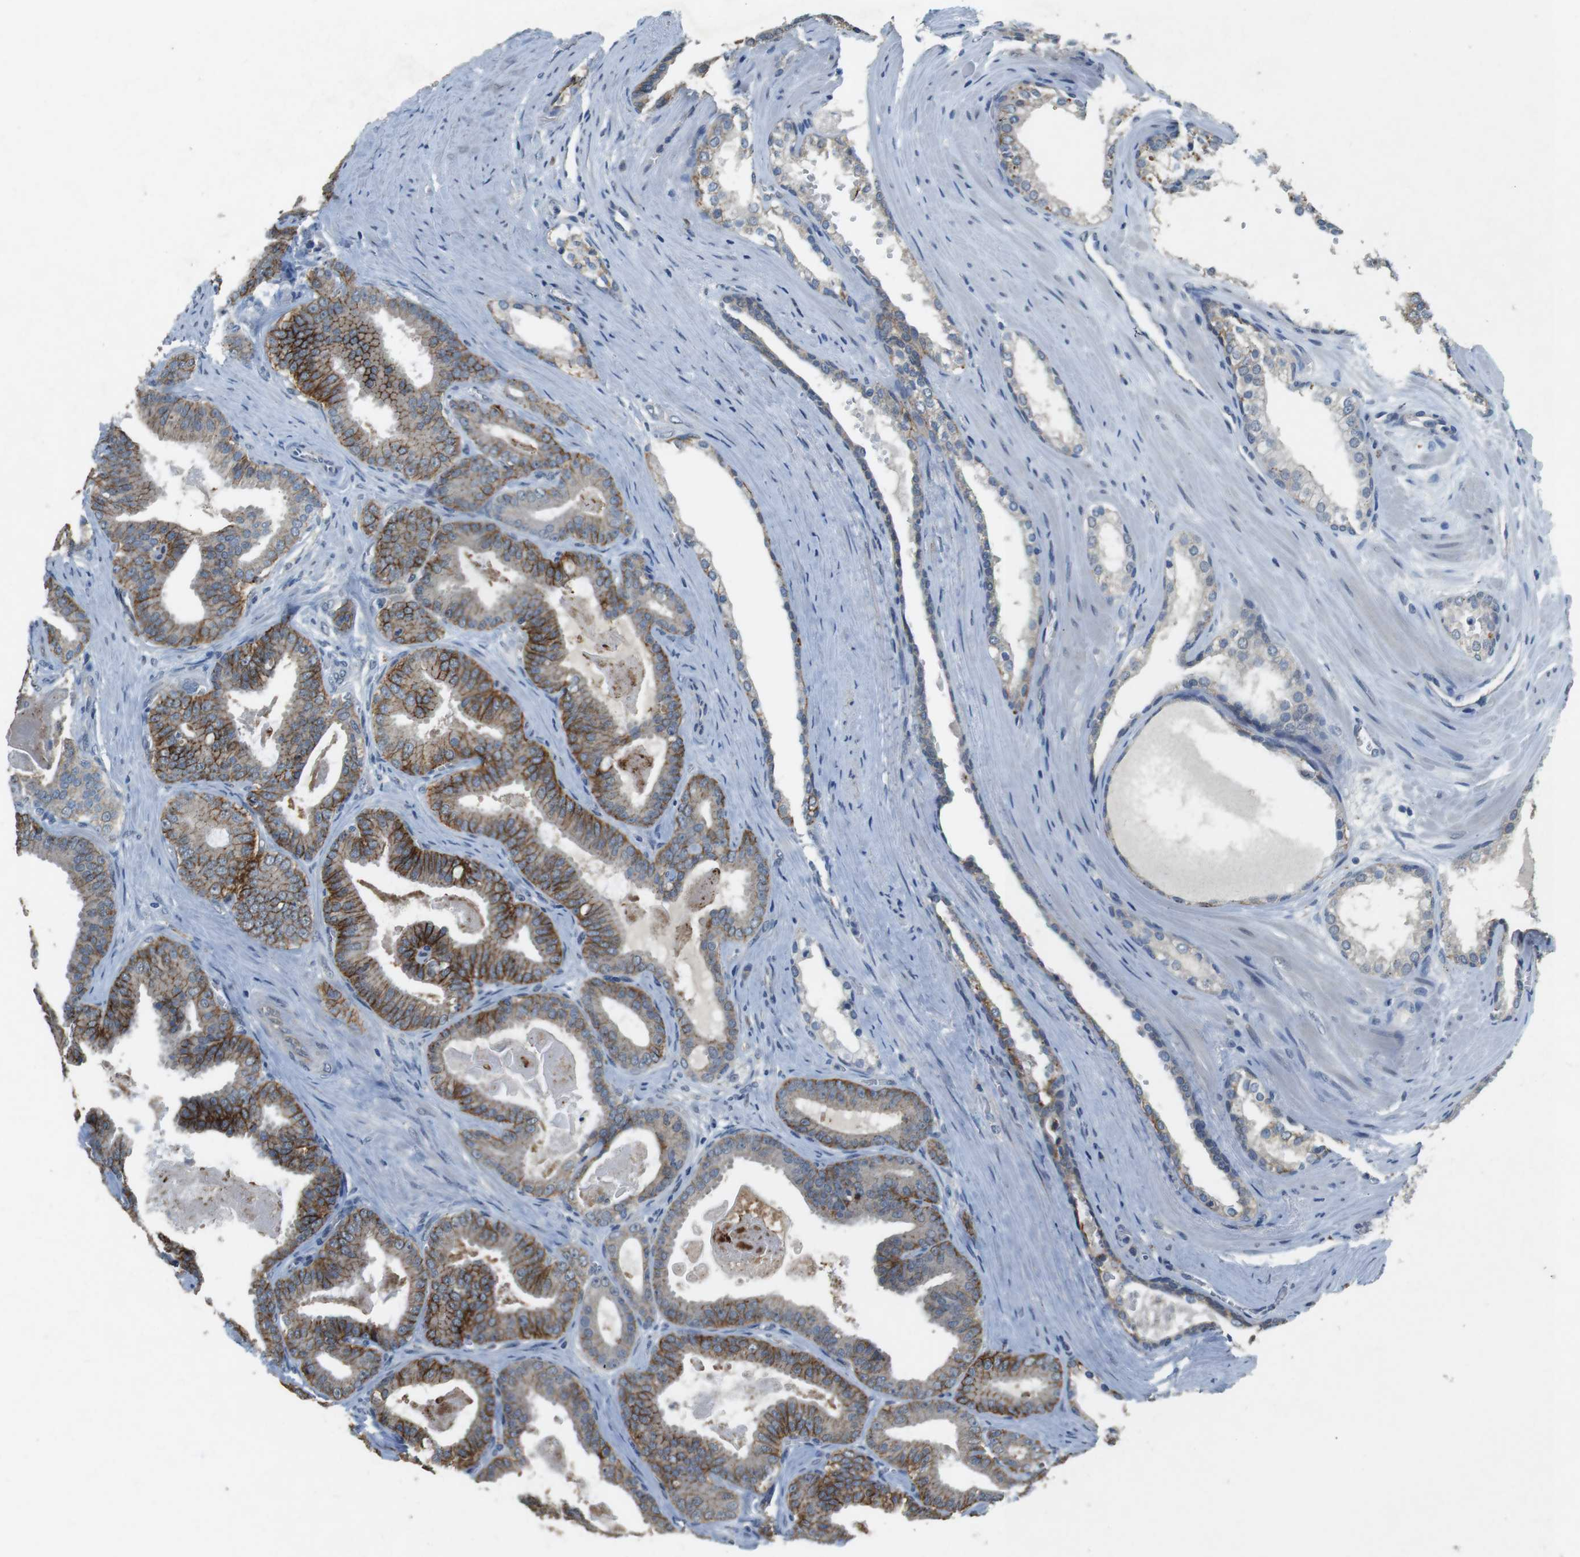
{"staining": {"intensity": "moderate", "quantity": ">75%", "location": "cytoplasmic/membranous"}, "tissue": "prostate cancer", "cell_type": "Tumor cells", "image_type": "cancer", "snomed": [{"axis": "morphology", "description": "Adenocarcinoma, High grade"}, {"axis": "topography", "description": "Prostate"}], "caption": "Adenocarcinoma (high-grade) (prostate) was stained to show a protein in brown. There is medium levels of moderate cytoplasmic/membranous expression in approximately >75% of tumor cells. The protein is shown in brown color, while the nuclei are stained blue.", "gene": "CLDN7", "patient": {"sex": "male", "age": 60}}